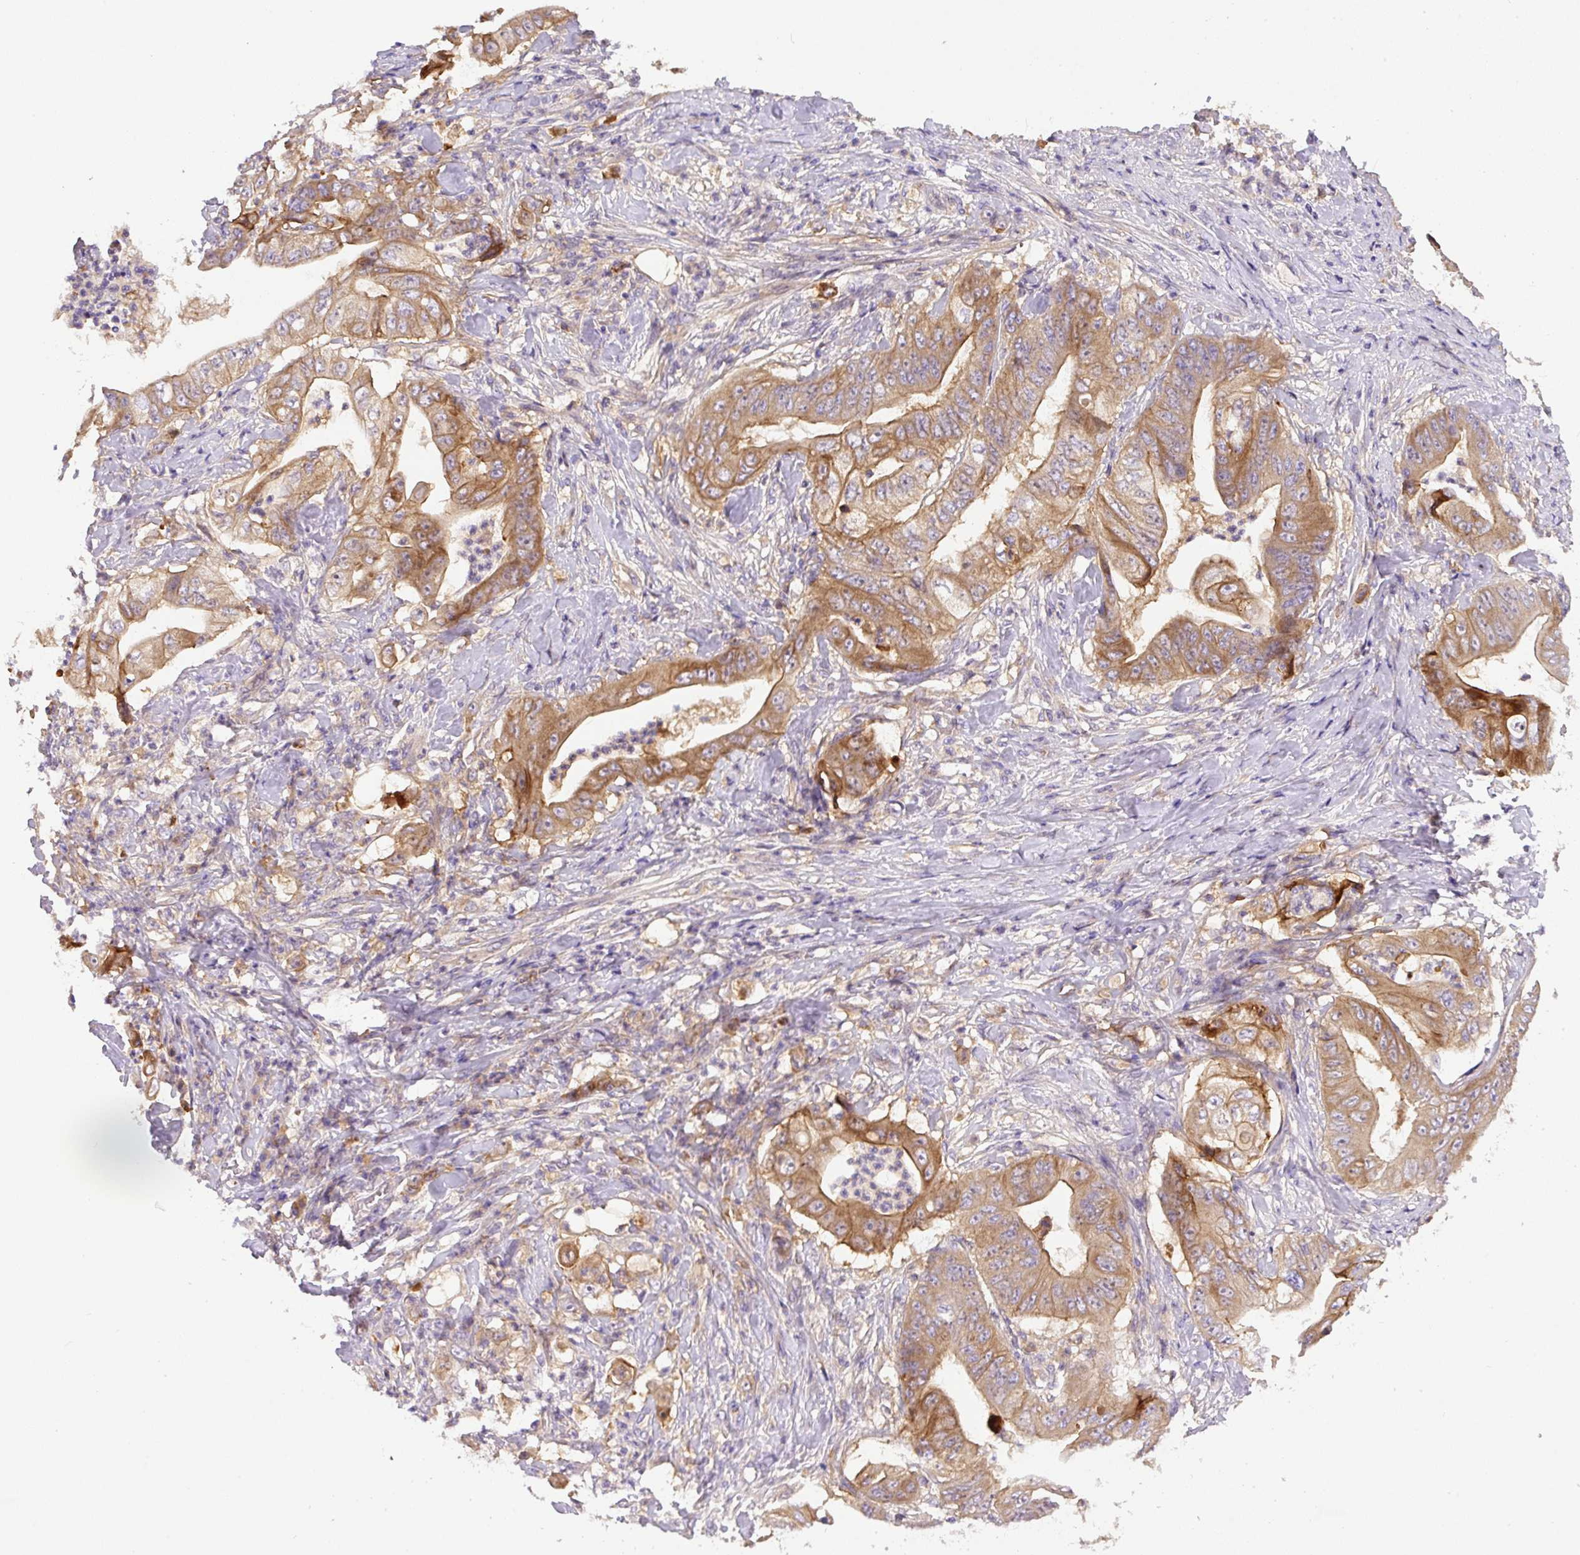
{"staining": {"intensity": "moderate", "quantity": ">75%", "location": "cytoplasmic/membranous"}, "tissue": "stomach cancer", "cell_type": "Tumor cells", "image_type": "cancer", "snomed": [{"axis": "morphology", "description": "Adenocarcinoma, NOS"}, {"axis": "topography", "description": "Stomach"}], "caption": "Protein staining demonstrates moderate cytoplasmic/membranous positivity in approximately >75% of tumor cells in stomach cancer. The protein is shown in brown color, while the nuclei are stained blue.", "gene": "DAPK1", "patient": {"sex": "female", "age": 73}}